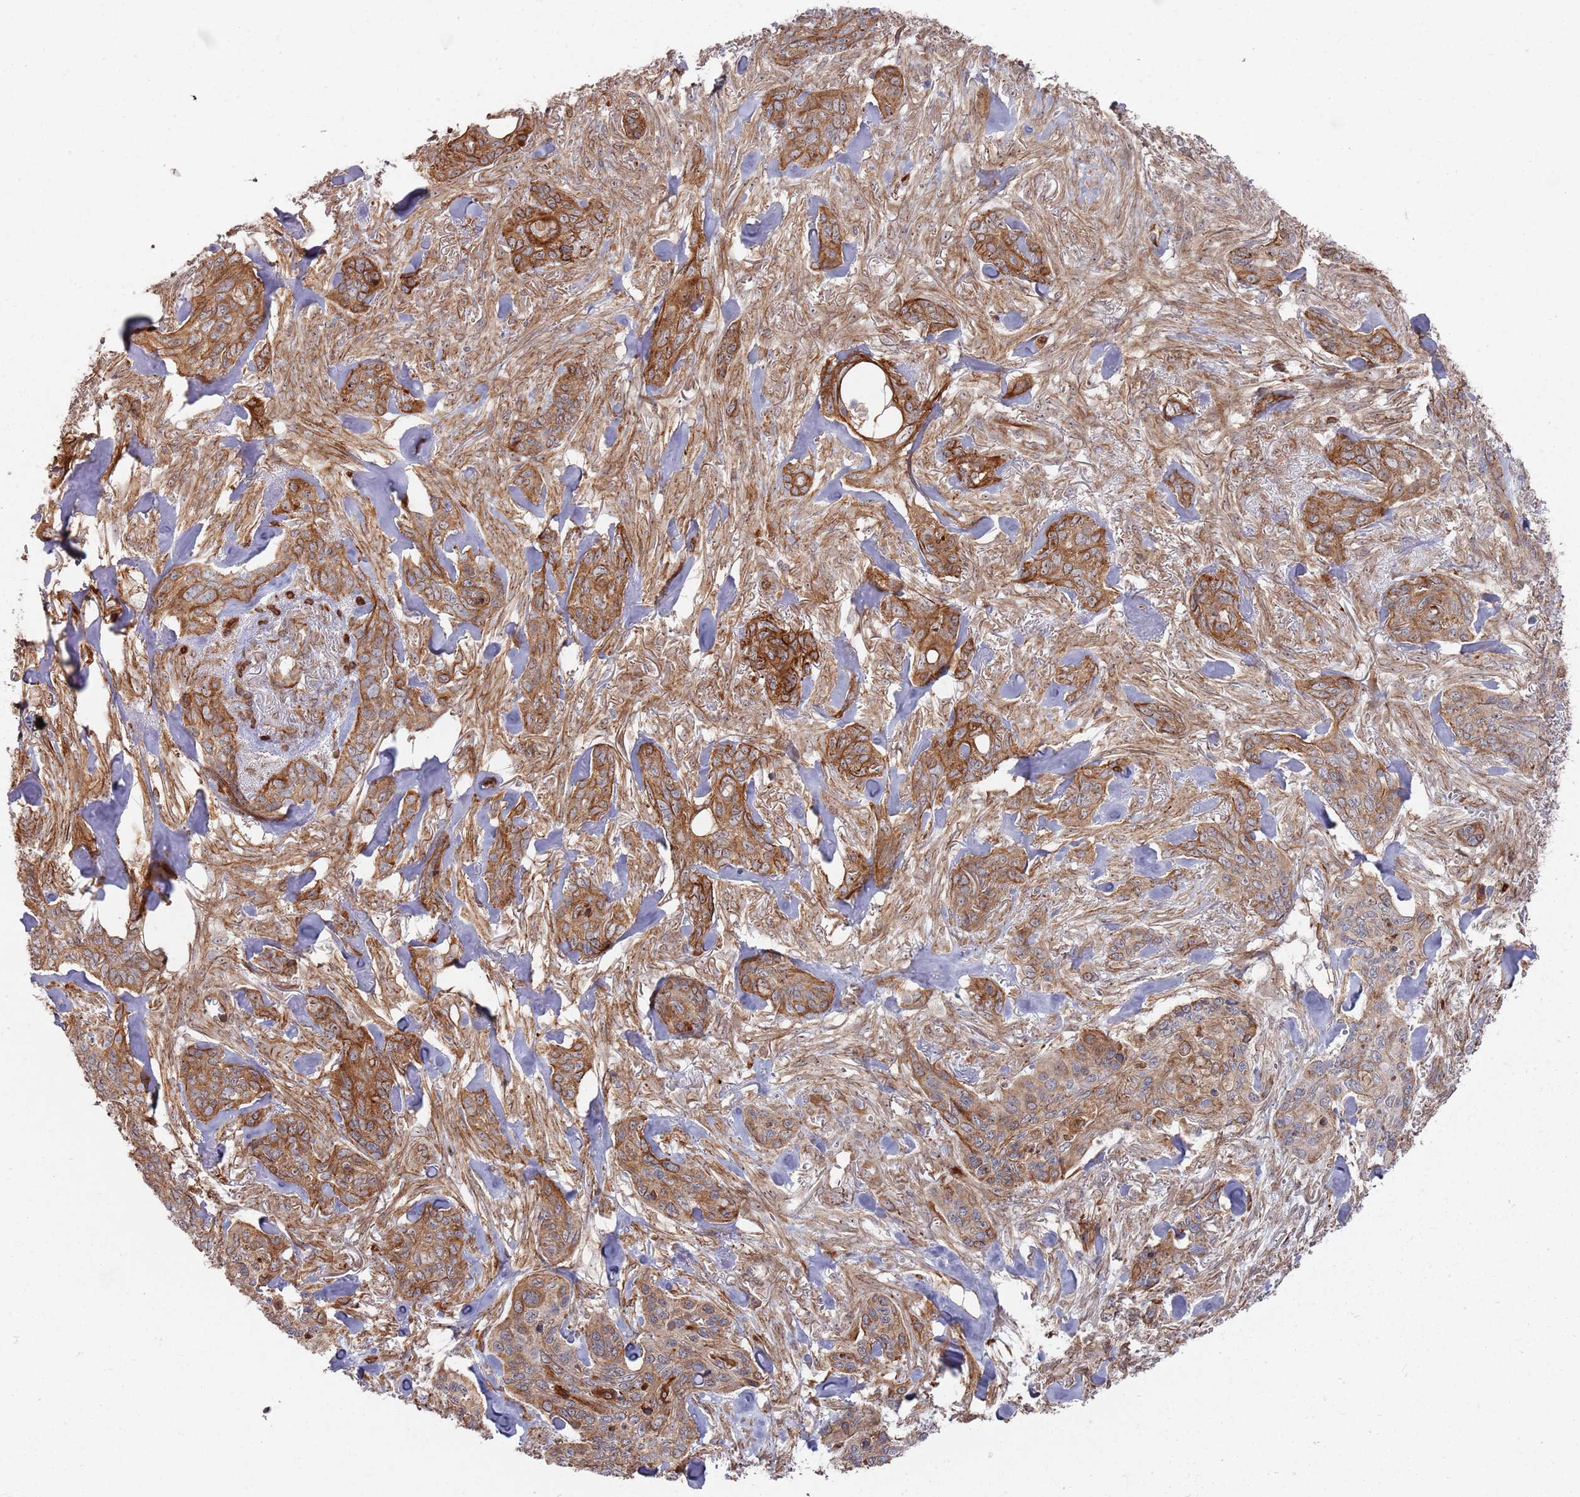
{"staining": {"intensity": "moderate", "quantity": ">75%", "location": "cytoplasmic/membranous"}, "tissue": "skin cancer", "cell_type": "Tumor cells", "image_type": "cancer", "snomed": [{"axis": "morphology", "description": "Basal cell carcinoma"}, {"axis": "topography", "description": "Skin"}], "caption": "The photomicrograph demonstrates staining of skin cancer (basal cell carcinoma), revealing moderate cytoplasmic/membranous protein positivity (brown color) within tumor cells.", "gene": "PHF21A", "patient": {"sex": "male", "age": 86}}